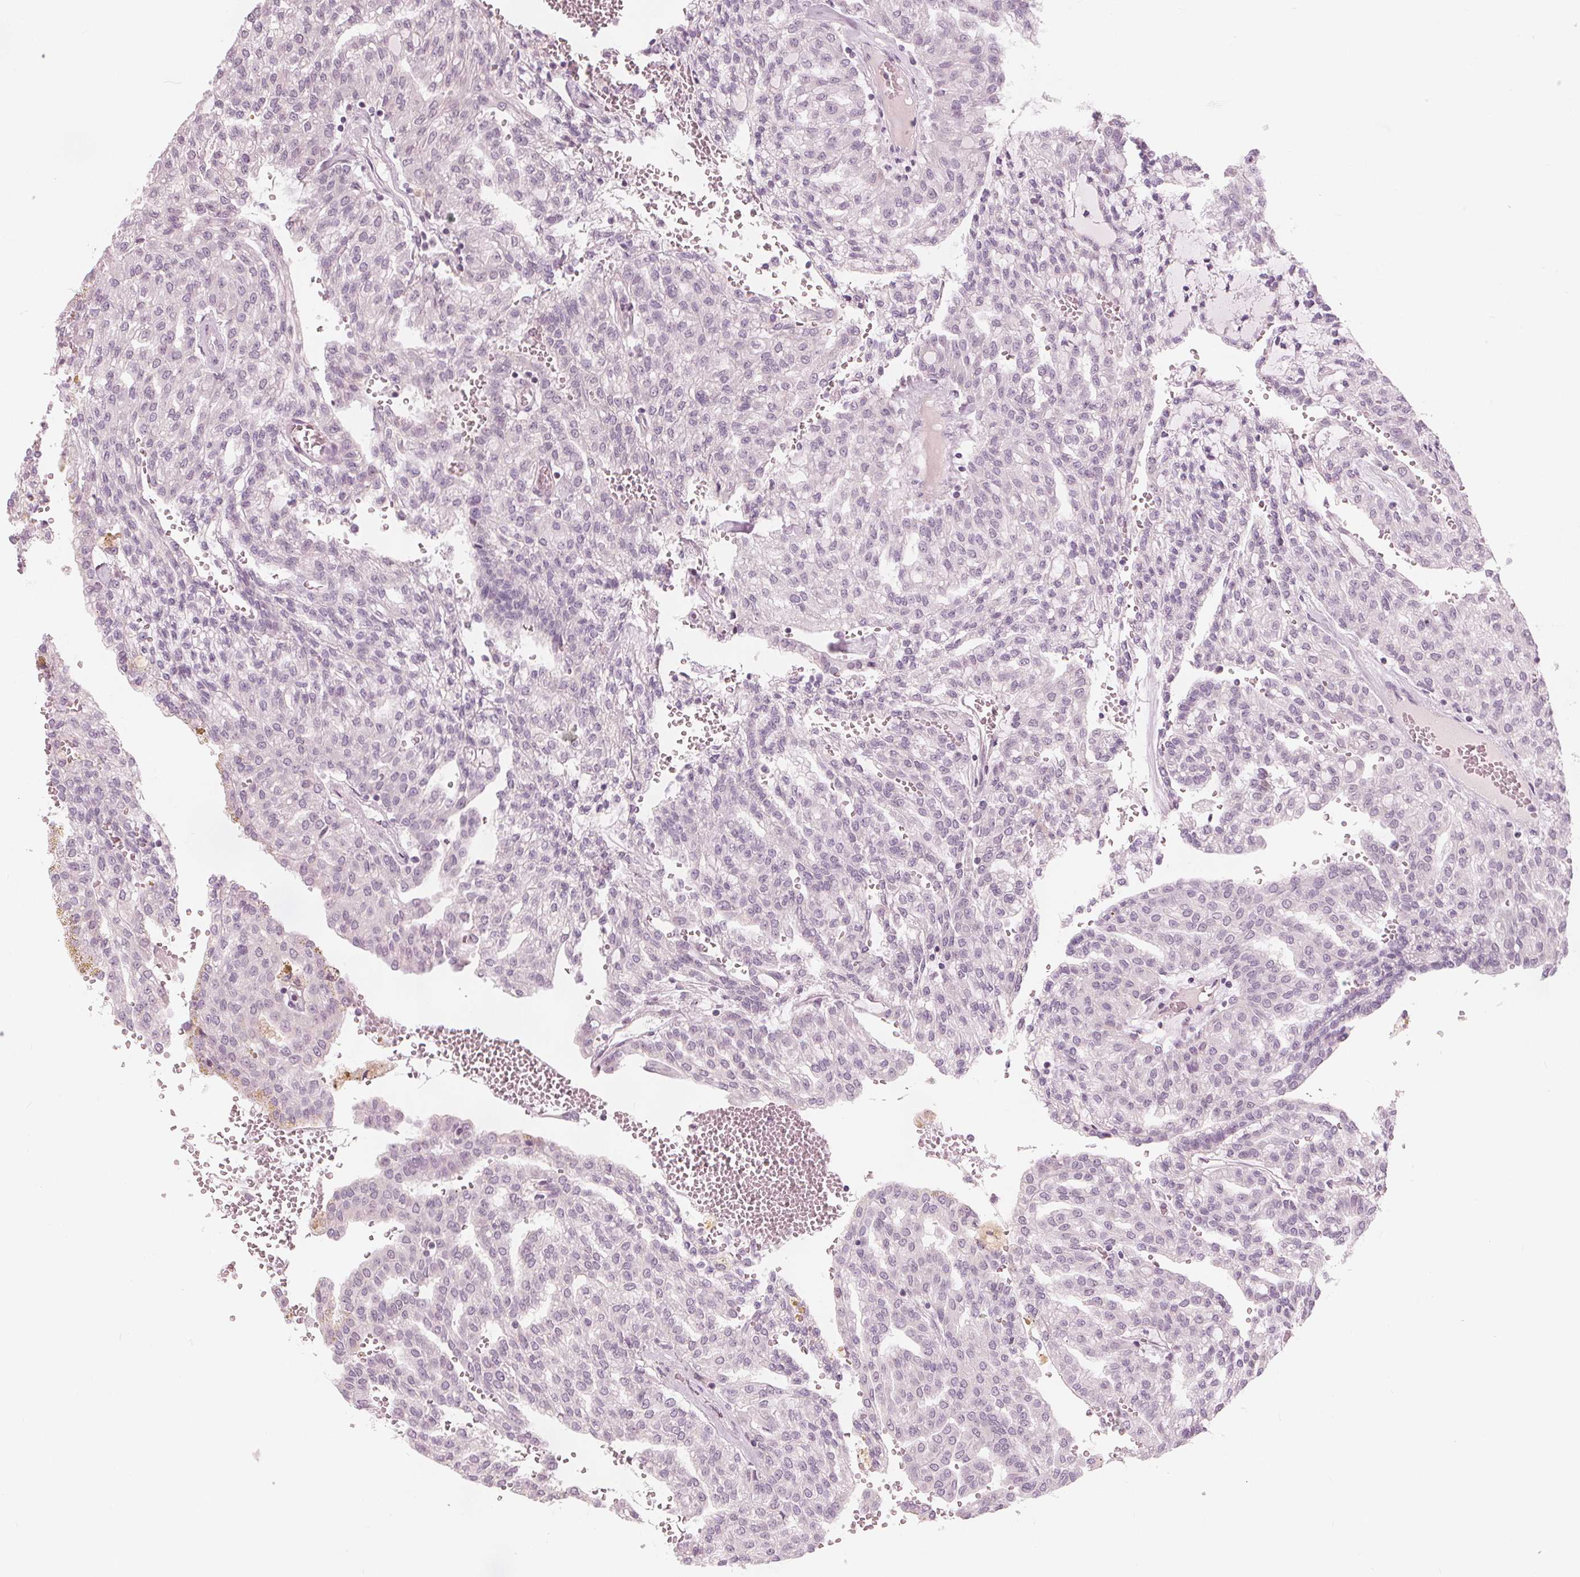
{"staining": {"intensity": "negative", "quantity": "none", "location": "none"}, "tissue": "renal cancer", "cell_type": "Tumor cells", "image_type": "cancer", "snomed": [{"axis": "morphology", "description": "Adenocarcinoma, NOS"}, {"axis": "topography", "description": "Kidney"}], "caption": "Protein analysis of renal cancer displays no significant expression in tumor cells.", "gene": "BRSK1", "patient": {"sex": "male", "age": 63}}